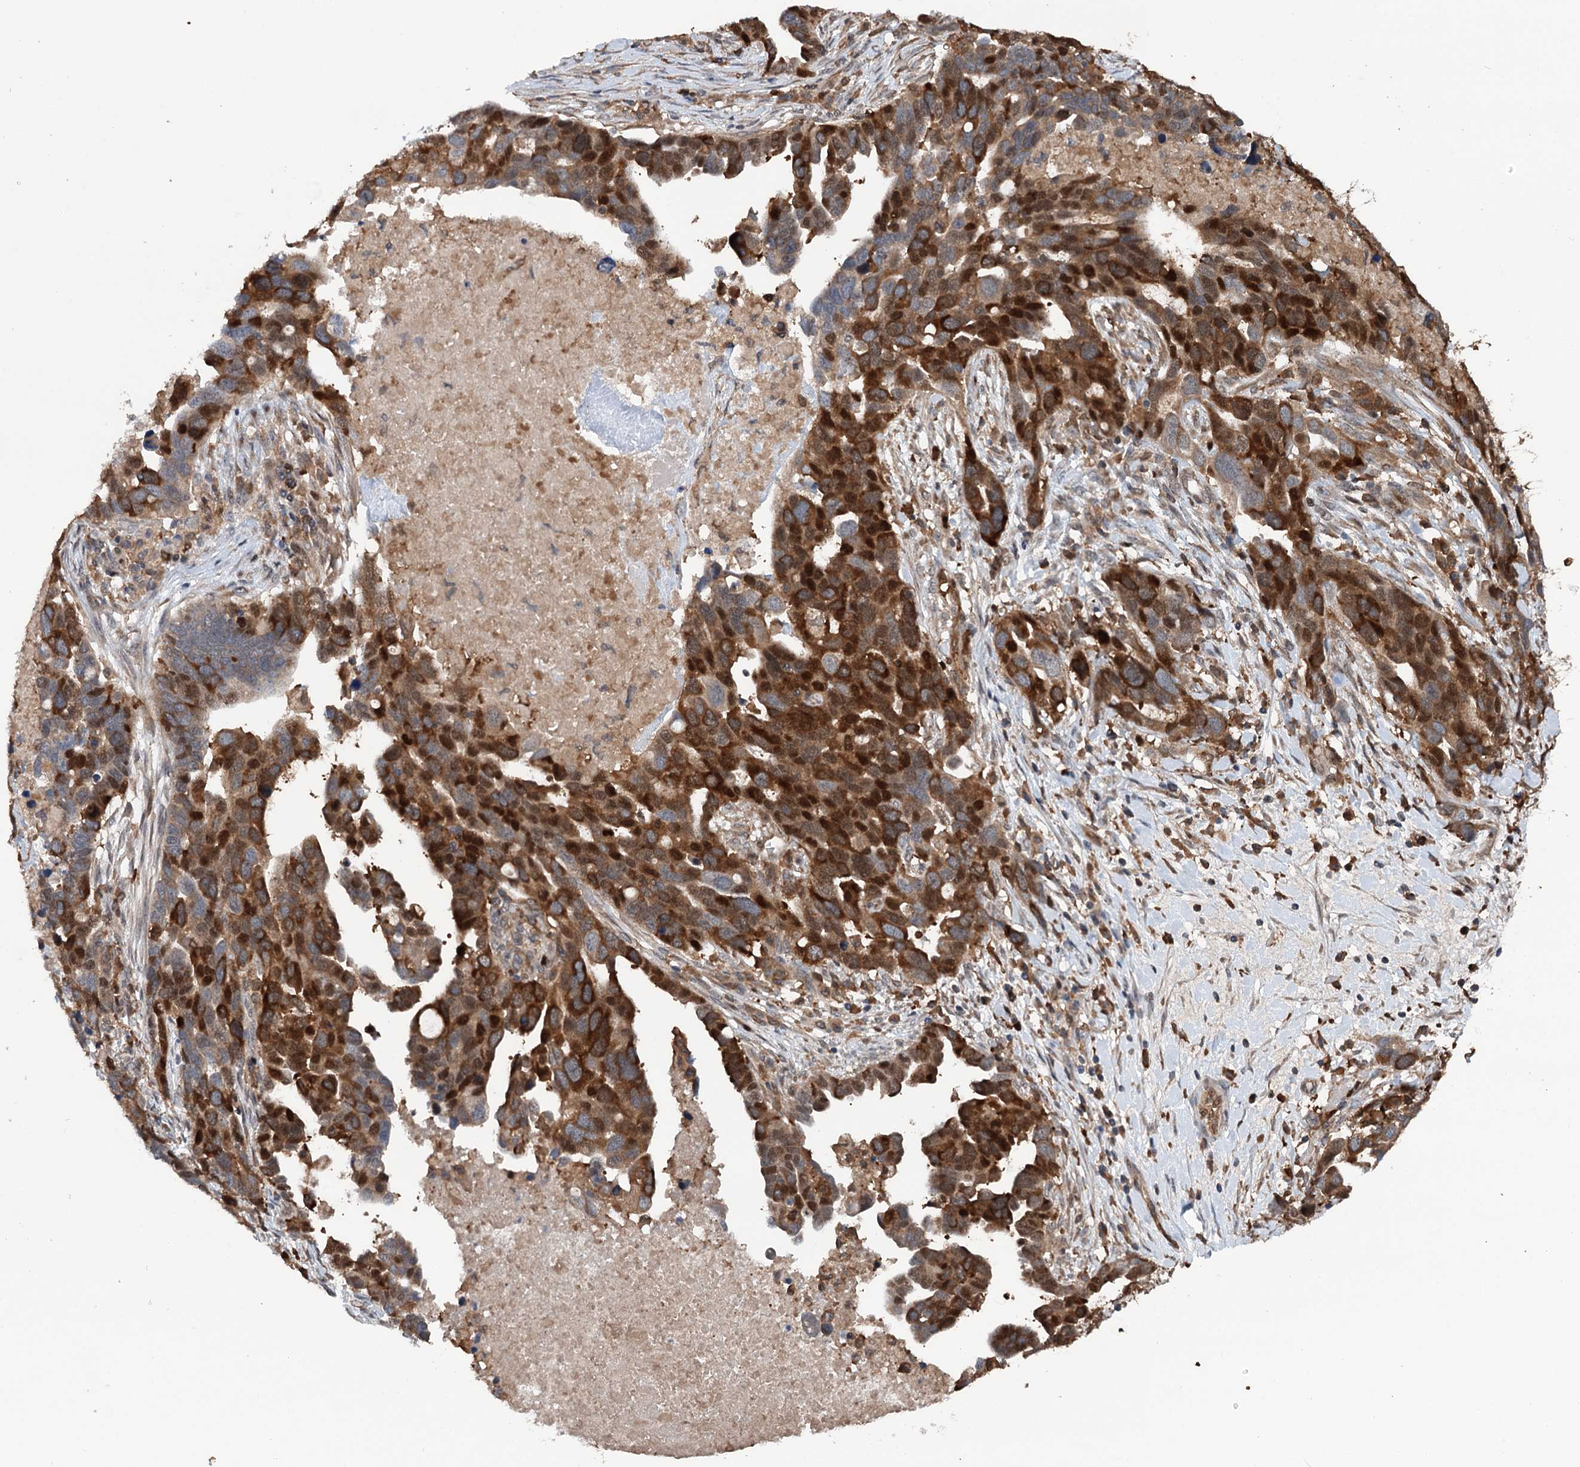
{"staining": {"intensity": "strong", "quantity": ">75%", "location": "cytoplasmic/membranous"}, "tissue": "ovarian cancer", "cell_type": "Tumor cells", "image_type": "cancer", "snomed": [{"axis": "morphology", "description": "Cystadenocarcinoma, serous, NOS"}, {"axis": "topography", "description": "Ovary"}], "caption": "Immunohistochemical staining of ovarian serous cystadenocarcinoma displays strong cytoplasmic/membranous protein expression in about >75% of tumor cells.", "gene": "NCAPD2", "patient": {"sex": "female", "age": 54}}